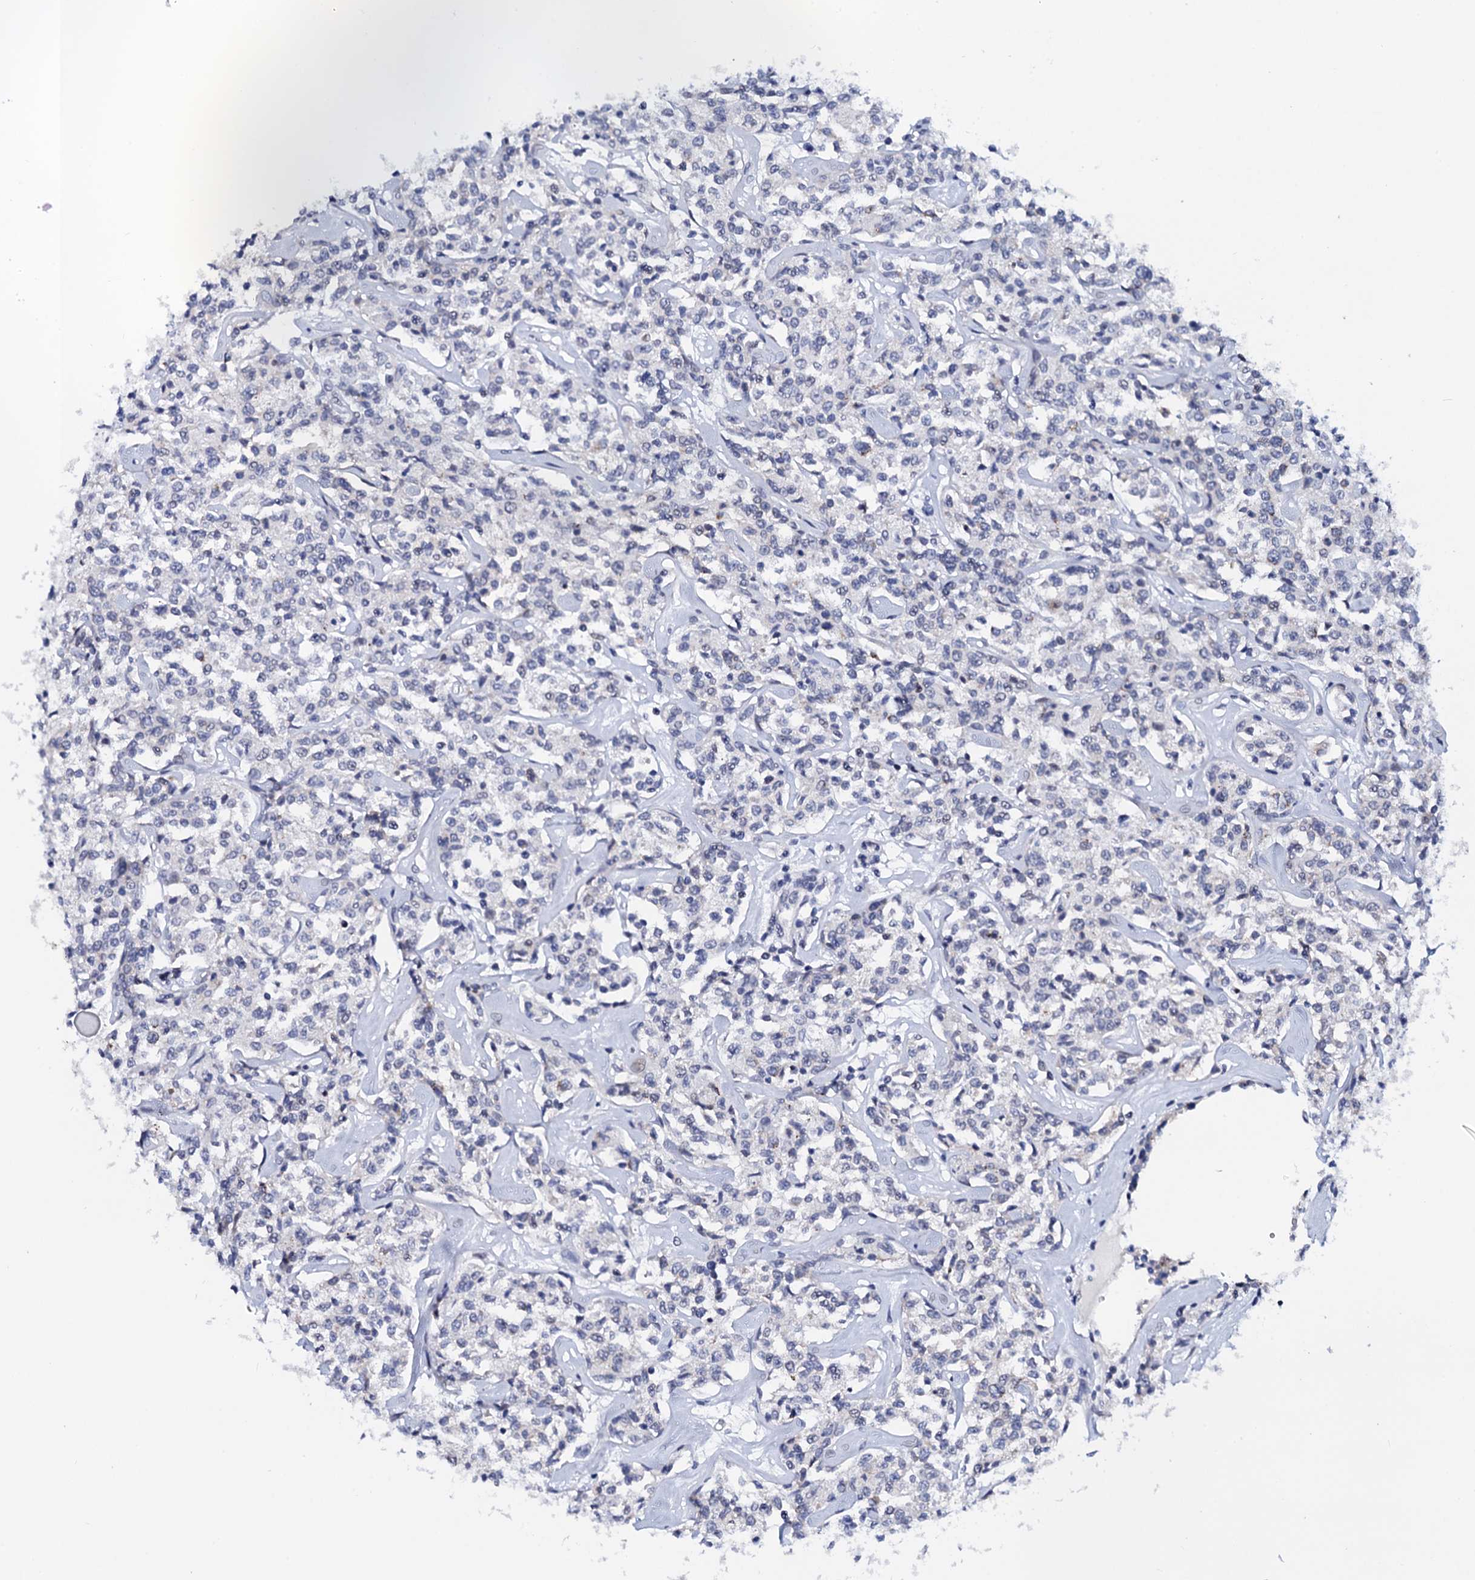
{"staining": {"intensity": "negative", "quantity": "none", "location": "none"}, "tissue": "lymphoma", "cell_type": "Tumor cells", "image_type": "cancer", "snomed": [{"axis": "morphology", "description": "Malignant lymphoma, non-Hodgkin's type, Low grade"}, {"axis": "topography", "description": "Small intestine"}], "caption": "DAB (3,3'-diaminobenzidine) immunohistochemical staining of human lymphoma demonstrates no significant positivity in tumor cells.", "gene": "C16orf87", "patient": {"sex": "female", "age": 59}}